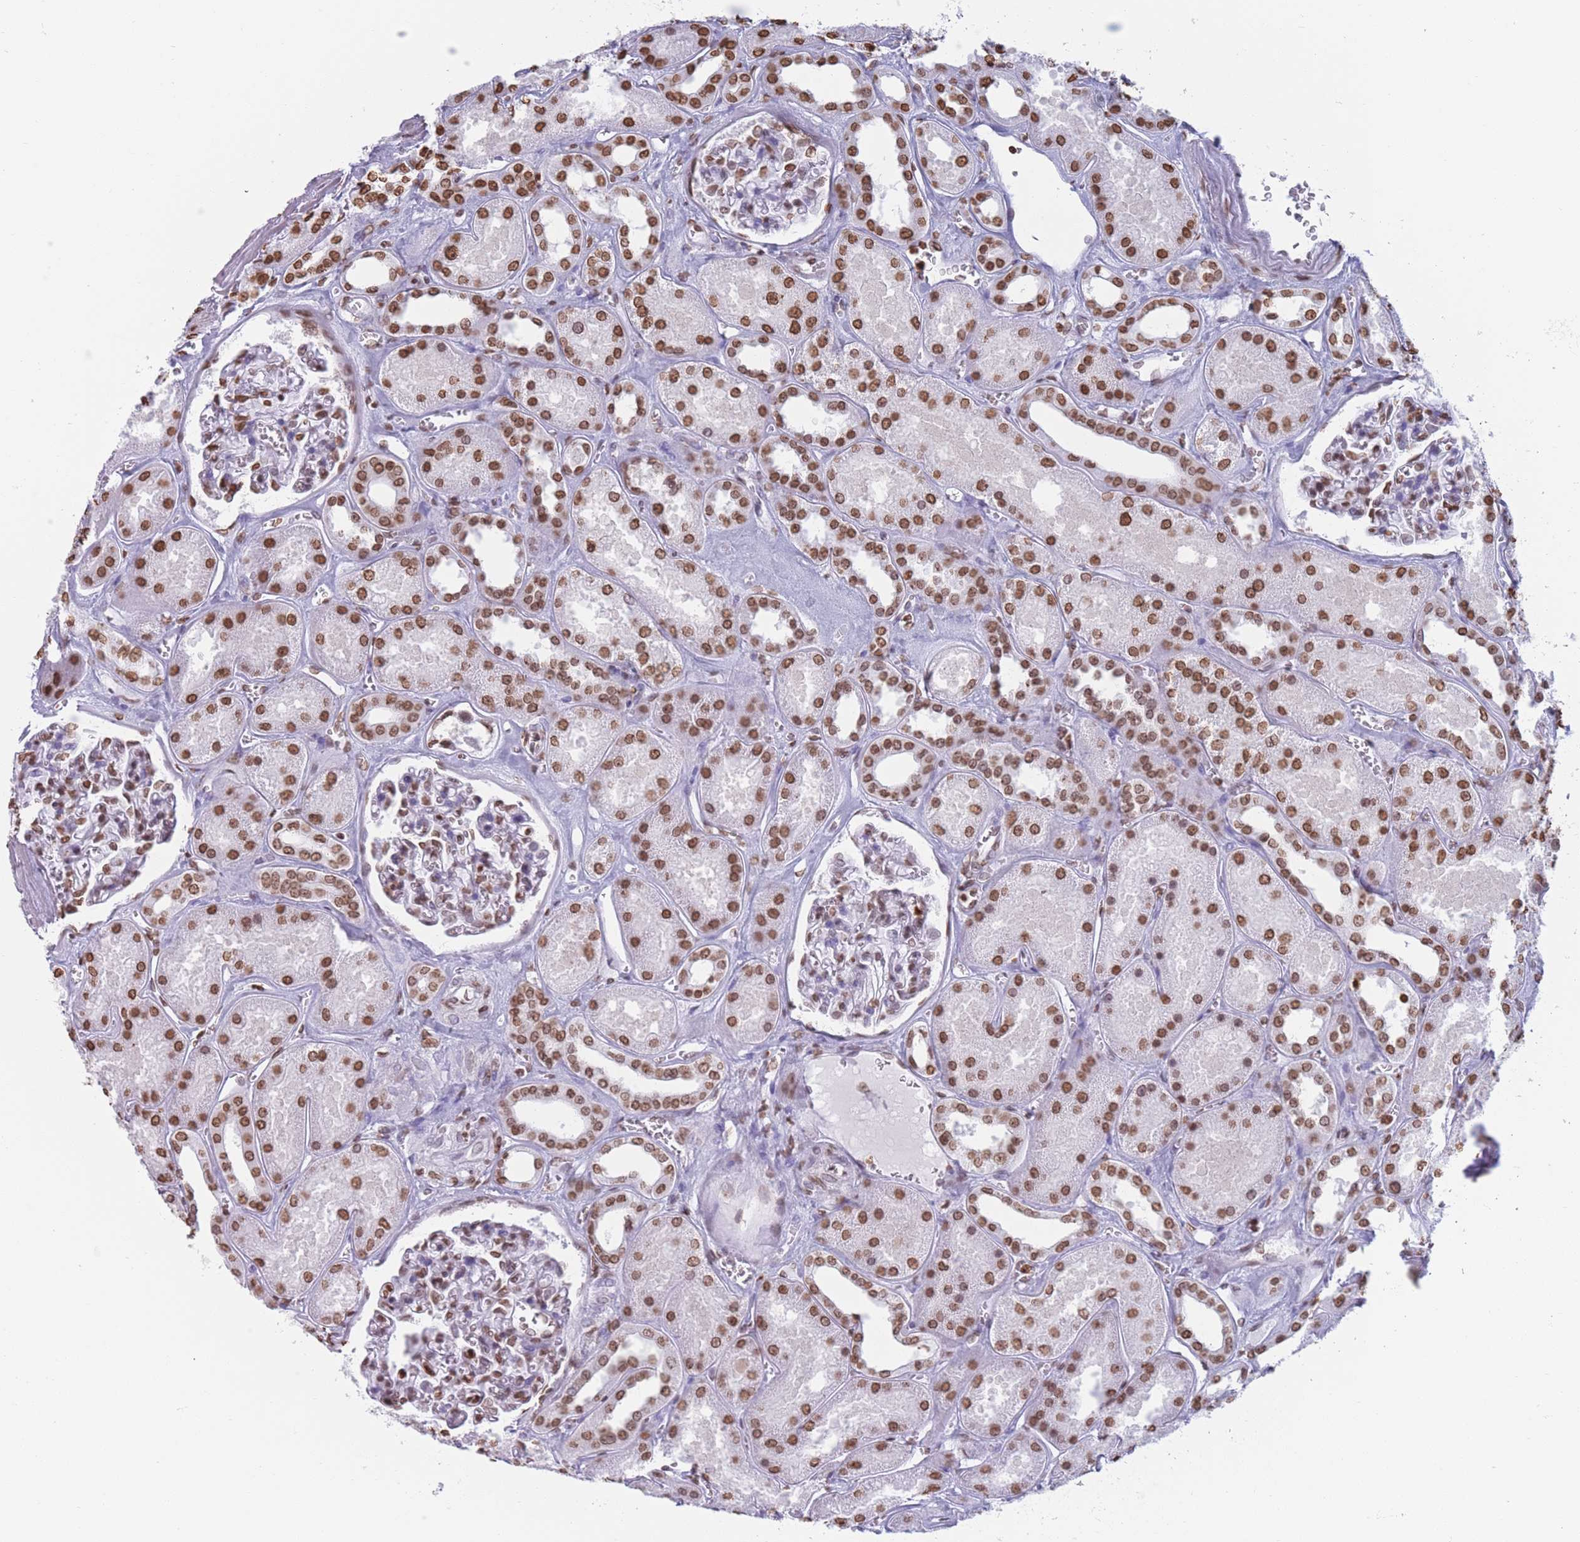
{"staining": {"intensity": "moderate", "quantity": "25%-75%", "location": "nuclear"}, "tissue": "kidney", "cell_type": "Cells in glomeruli", "image_type": "normal", "snomed": [{"axis": "morphology", "description": "Normal tissue, NOS"}, {"axis": "morphology", "description": "Adenocarcinoma, NOS"}, {"axis": "topography", "description": "Kidney"}], "caption": "A histopathology image showing moderate nuclear positivity in about 25%-75% of cells in glomeruli in unremarkable kidney, as visualized by brown immunohistochemical staining.", "gene": "RYK", "patient": {"sex": "female", "age": 68}}